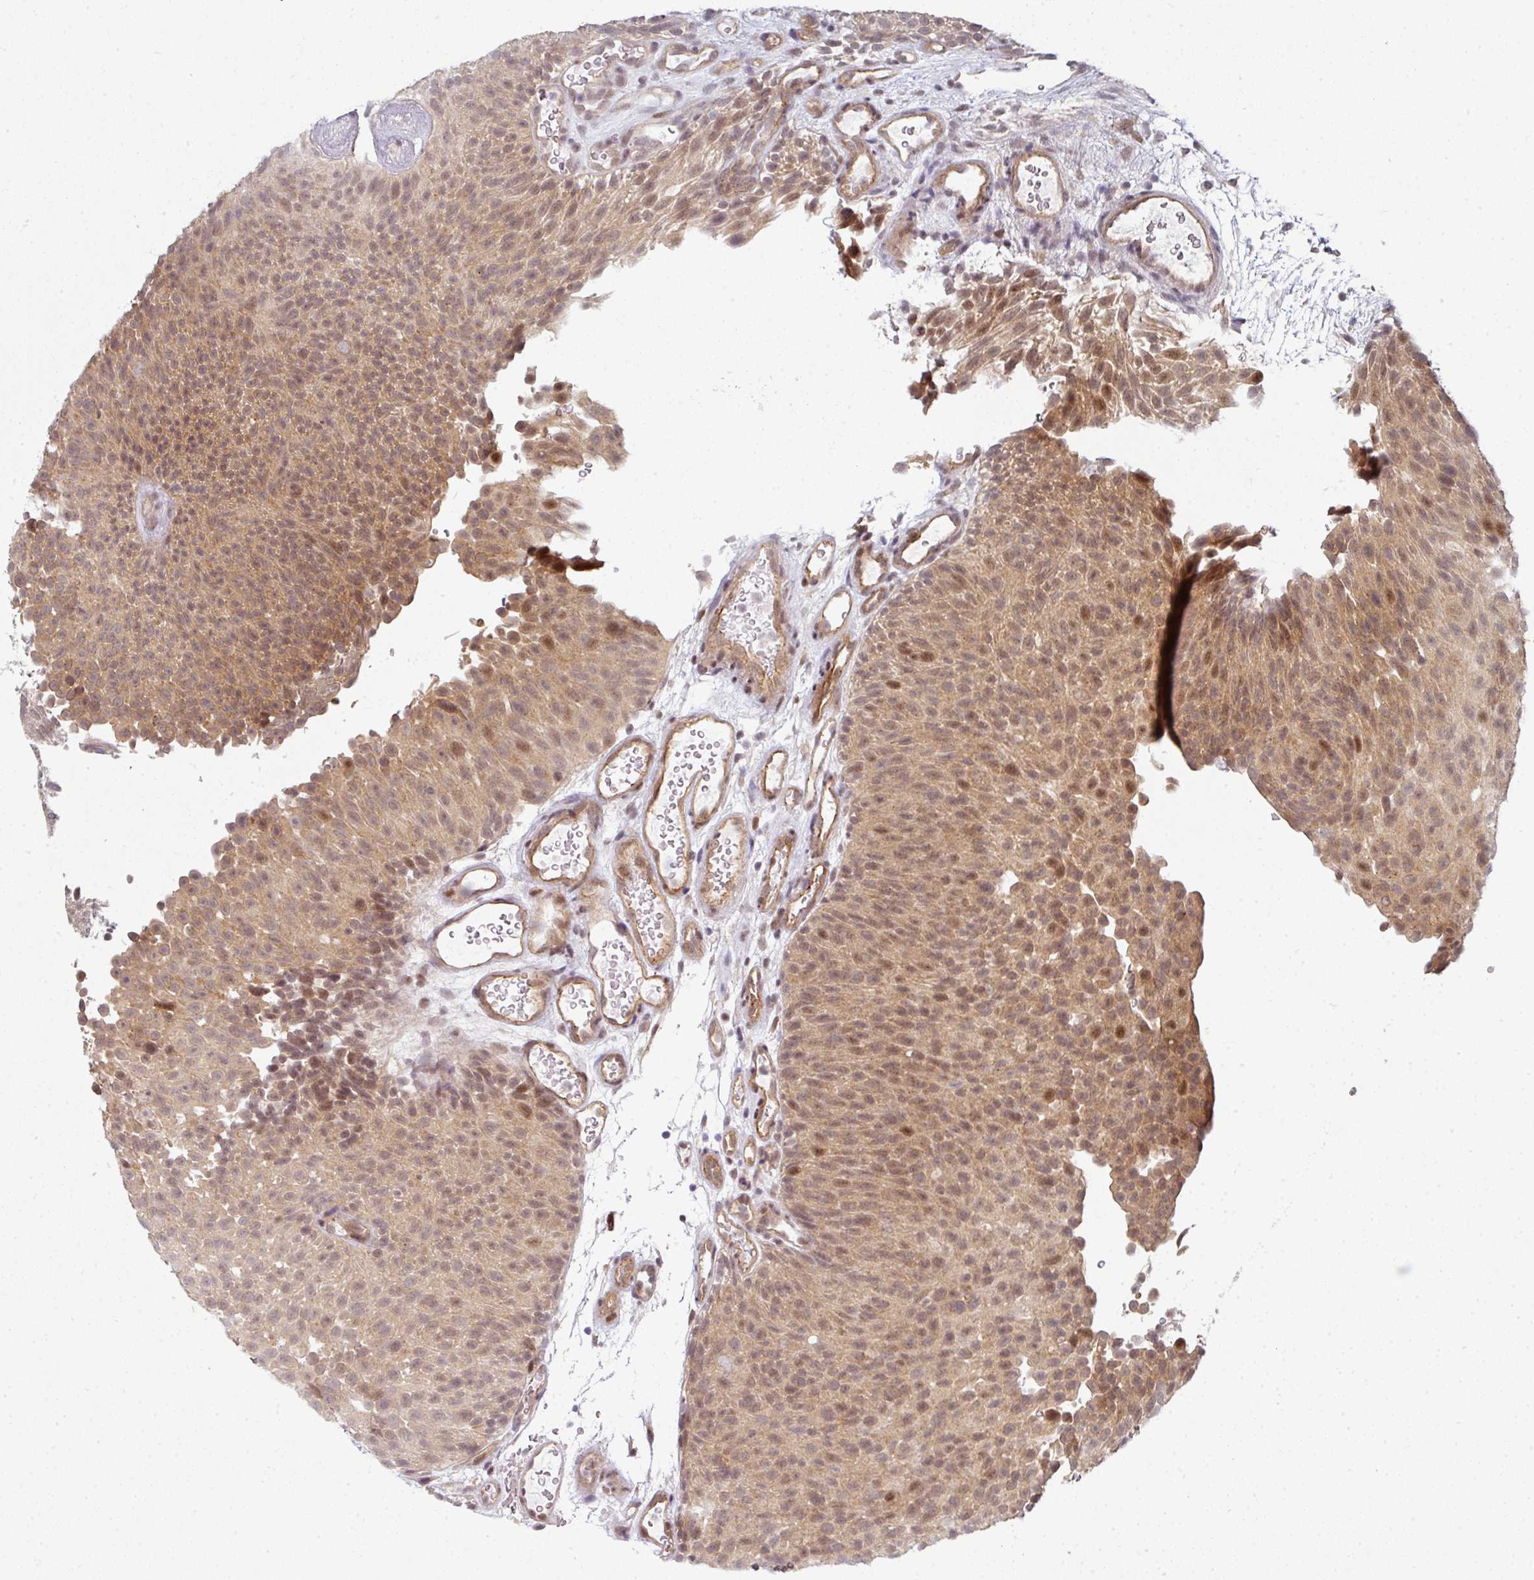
{"staining": {"intensity": "moderate", "quantity": ">75%", "location": "cytoplasmic/membranous,nuclear"}, "tissue": "urothelial cancer", "cell_type": "Tumor cells", "image_type": "cancer", "snomed": [{"axis": "morphology", "description": "Urothelial carcinoma, Low grade"}, {"axis": "topography", "description": "Urinary bladder"}], "caption": "Immunohistochemical staining of urothelial carcinoma (low-grade) exhibits moderate cytoplasmic/membranous and nuclear protein expression in about >75% of tumor cells.", "gene": "TMCC1", "patient": {"sex": "male", "age": 78}}